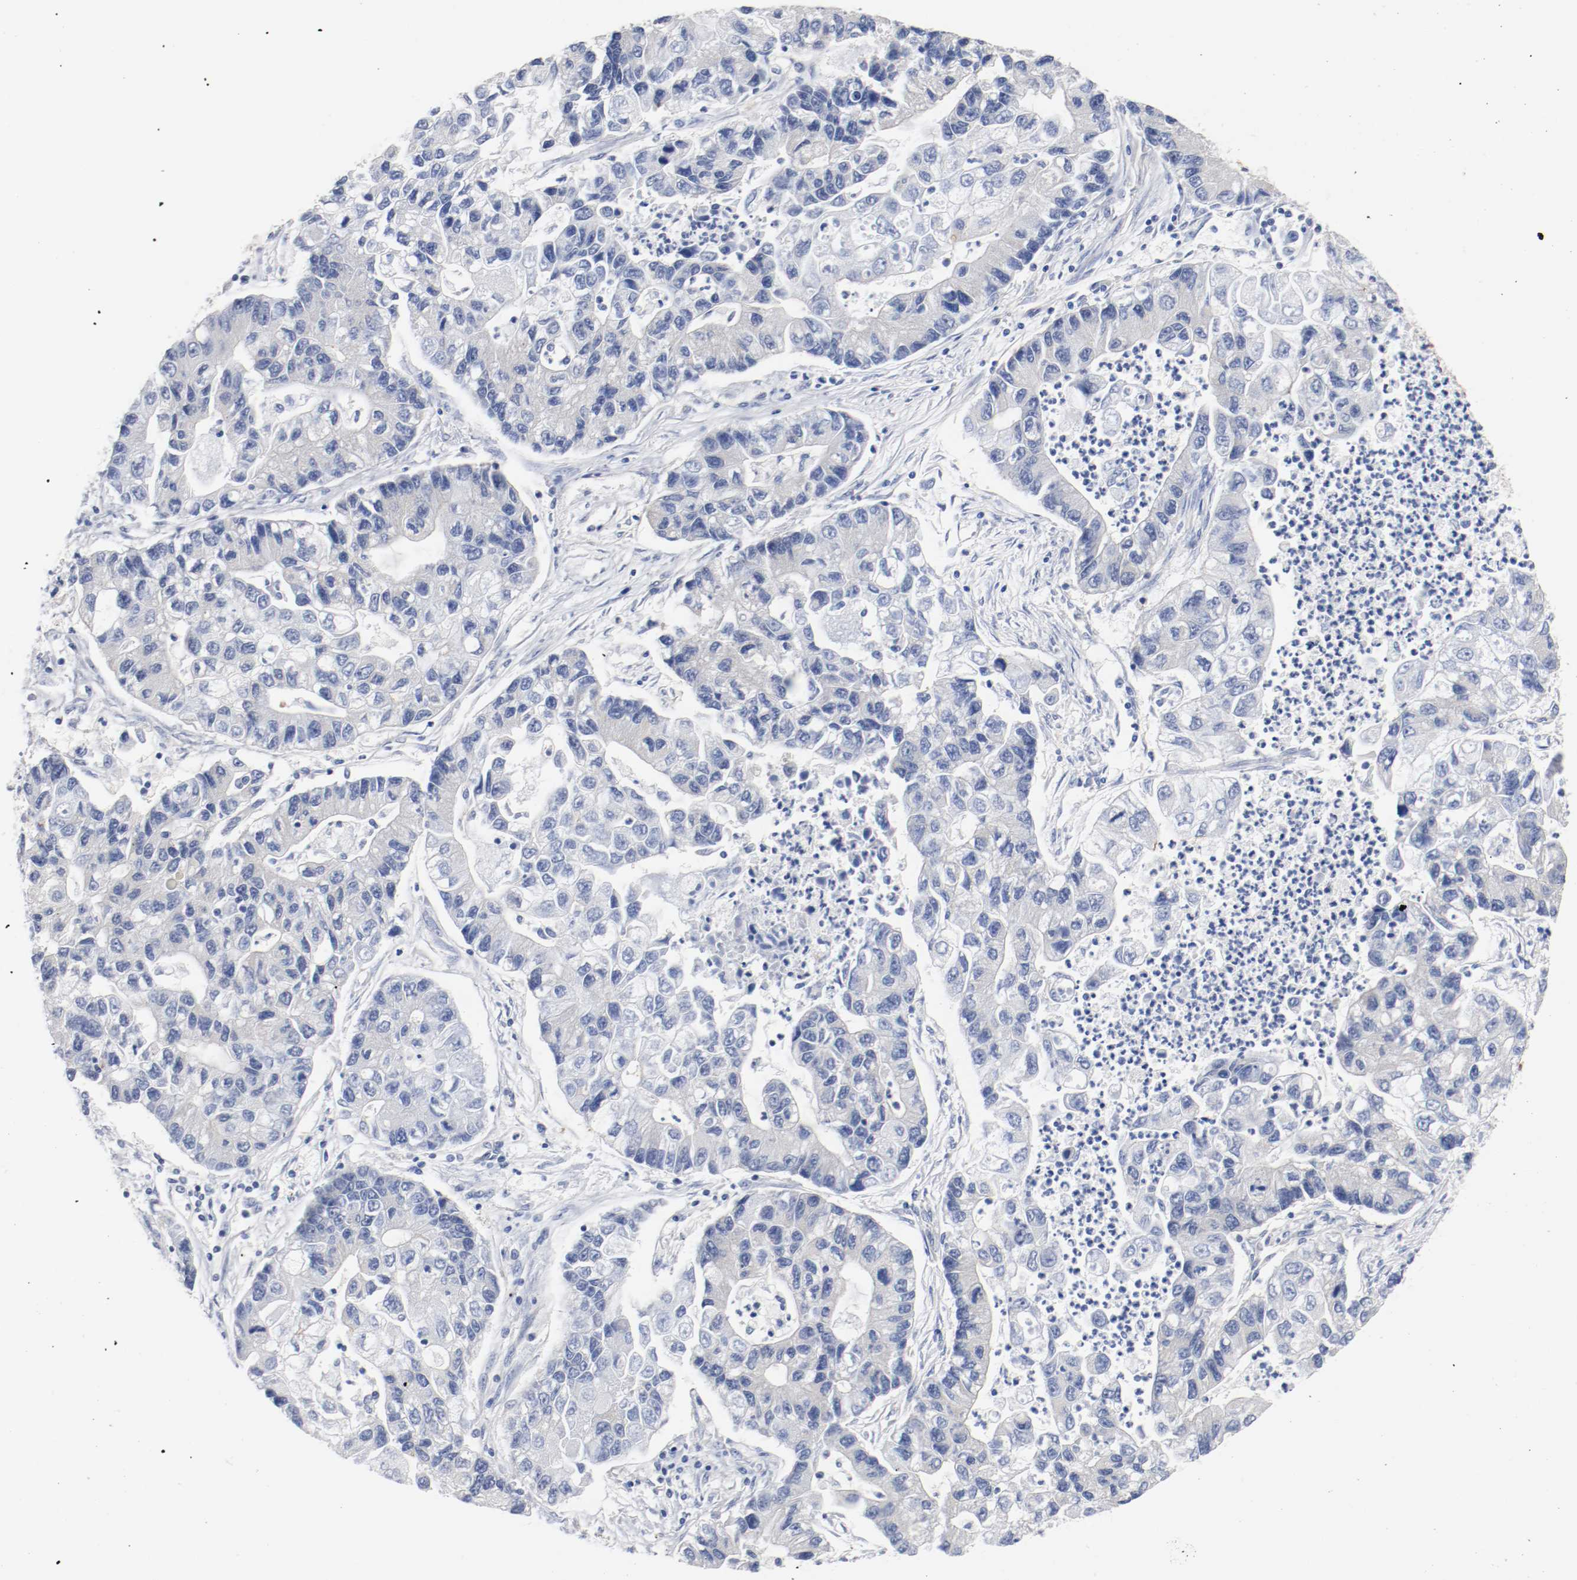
{"staining": {"intensity": "negative", "quantity": "none", "location": "none"}, "tissue": "lung cancer", "cell_type": "Tumor cells", "image_type": "cancer", "snomed": [{"axis": "morphology", "description": "Adenocarcinoma, NOS"}, {"axis": "topography", "description": "Lung"}], "caption": "The image shows no significant positivity in tumor cells of lung adenocarcinoma.", "gene": "HGS", "patient": {"sex": "female", "age": 51}}